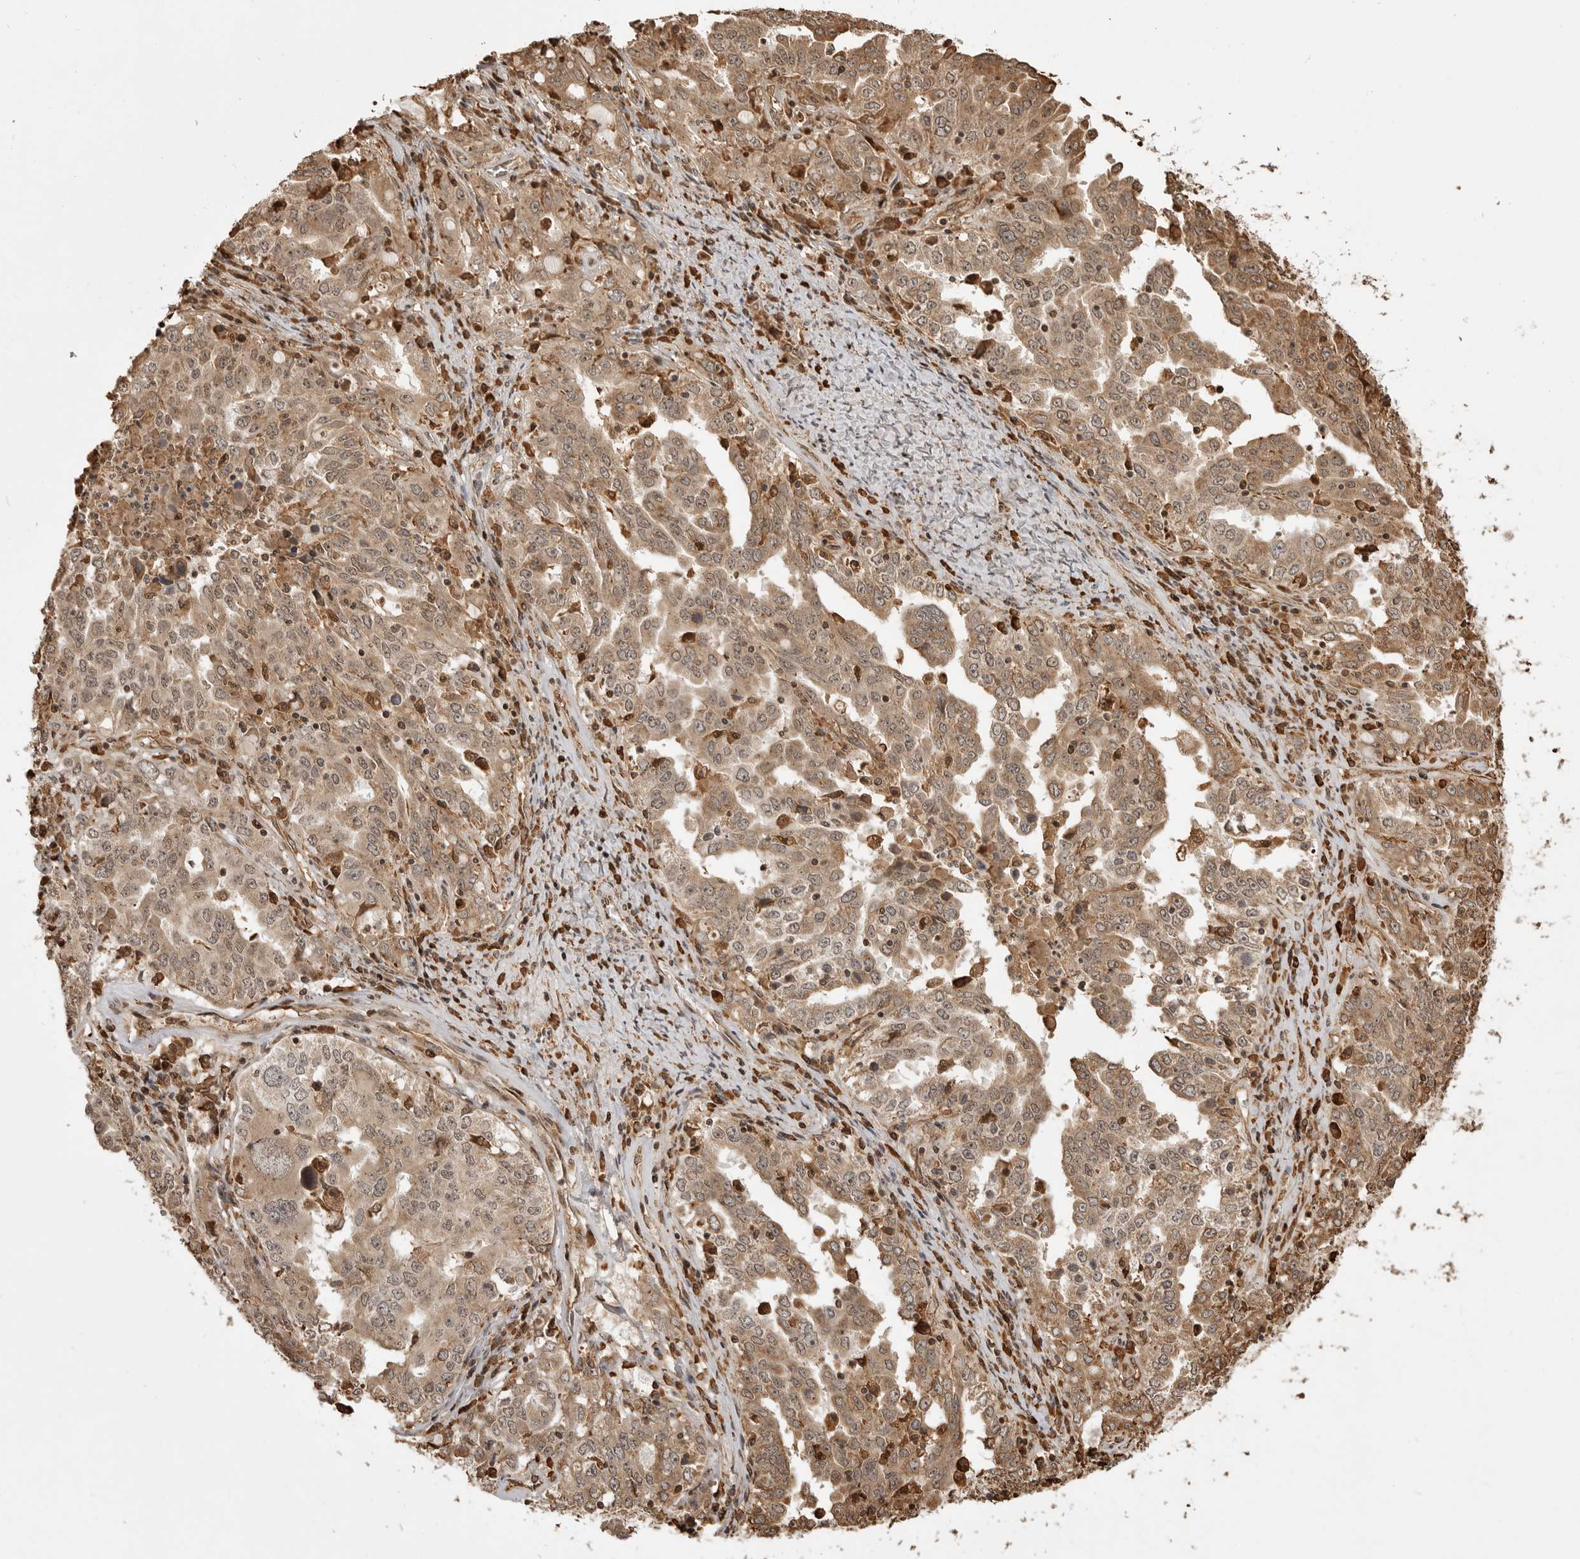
{"staining": {"intensity": "moderate", "quantity": ">75%", "location": "cytoplasmic/membranous,nuclear"}, "tissue": "ovarian cancer", "cell_type": "Tumor cells", "image_type": "cancer", "snomed": [{"axis": "morphology", "description": "Carcinoma, endometroid"}, {"axis": "topography", "description": "Ovary"}], "caption": "The histopathology image demonstrates immunohistochemical staining of endometroid carcinoma (ovarian). There is moderate cytoplasmic/membranous and nuclear expression is appreciated in approximately >75% of tumor cells.", "gene": "BMP2K", "patient": {"sex": "female", "age": 62}}